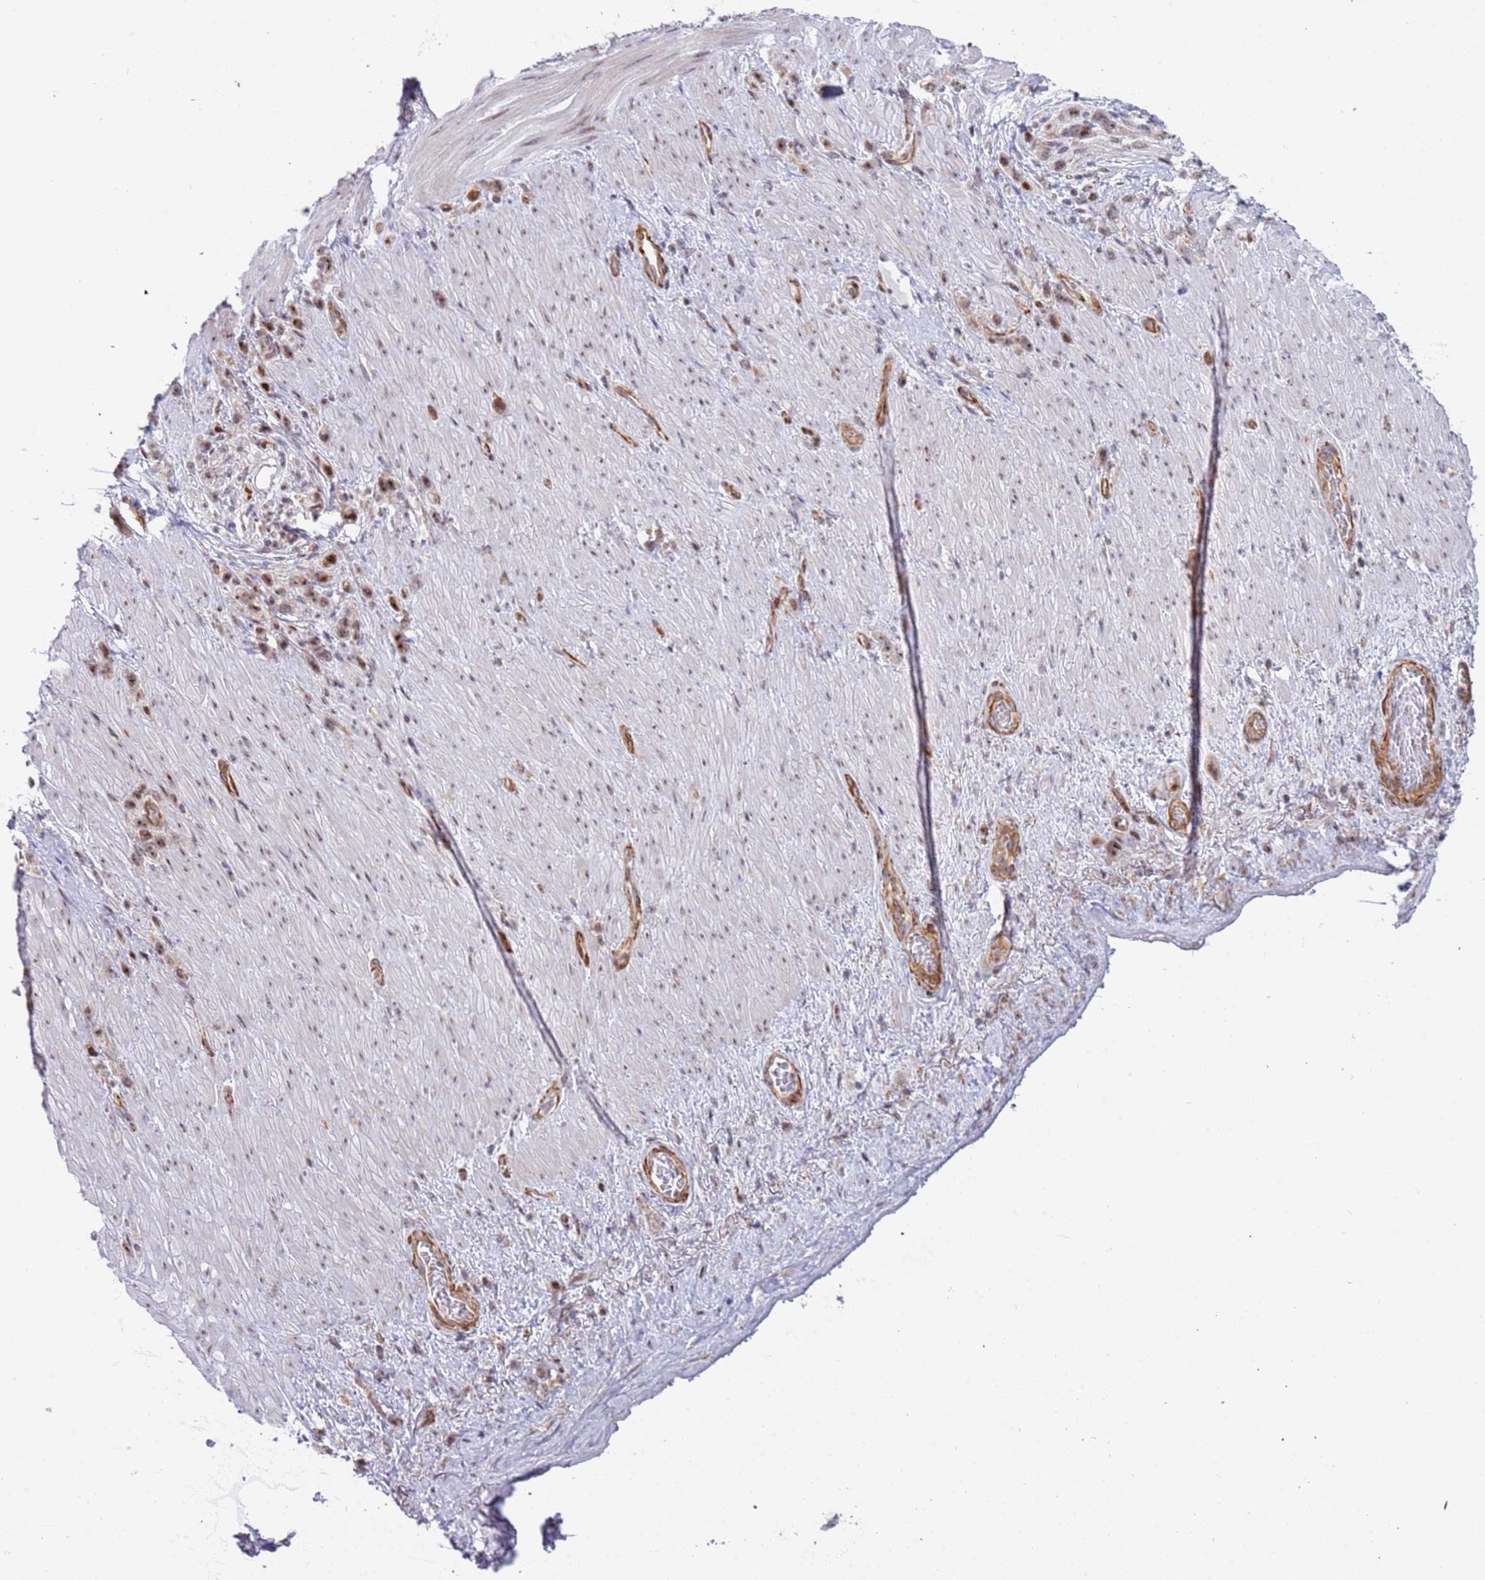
{"staining": {"intensity": "moderate", "quantity": ">75%", "location": "nuclear"}, "tissue": "stomach cancer", "cell_type": "Tumor cells", "image_type": "cancer", "snomed": [{"axis": "morphology", "description": "Adenocarcinoma, NOS"}, {"axis": "topography", "description": "Stomach"}], "caption": "Stomach adenocarcinoma stained for a protein (brown) displays moderate nuclear positive staining in about >75% of tumor cells.", "gene": "LRMDA", "patient": {"sex": "female", "age": 65}}